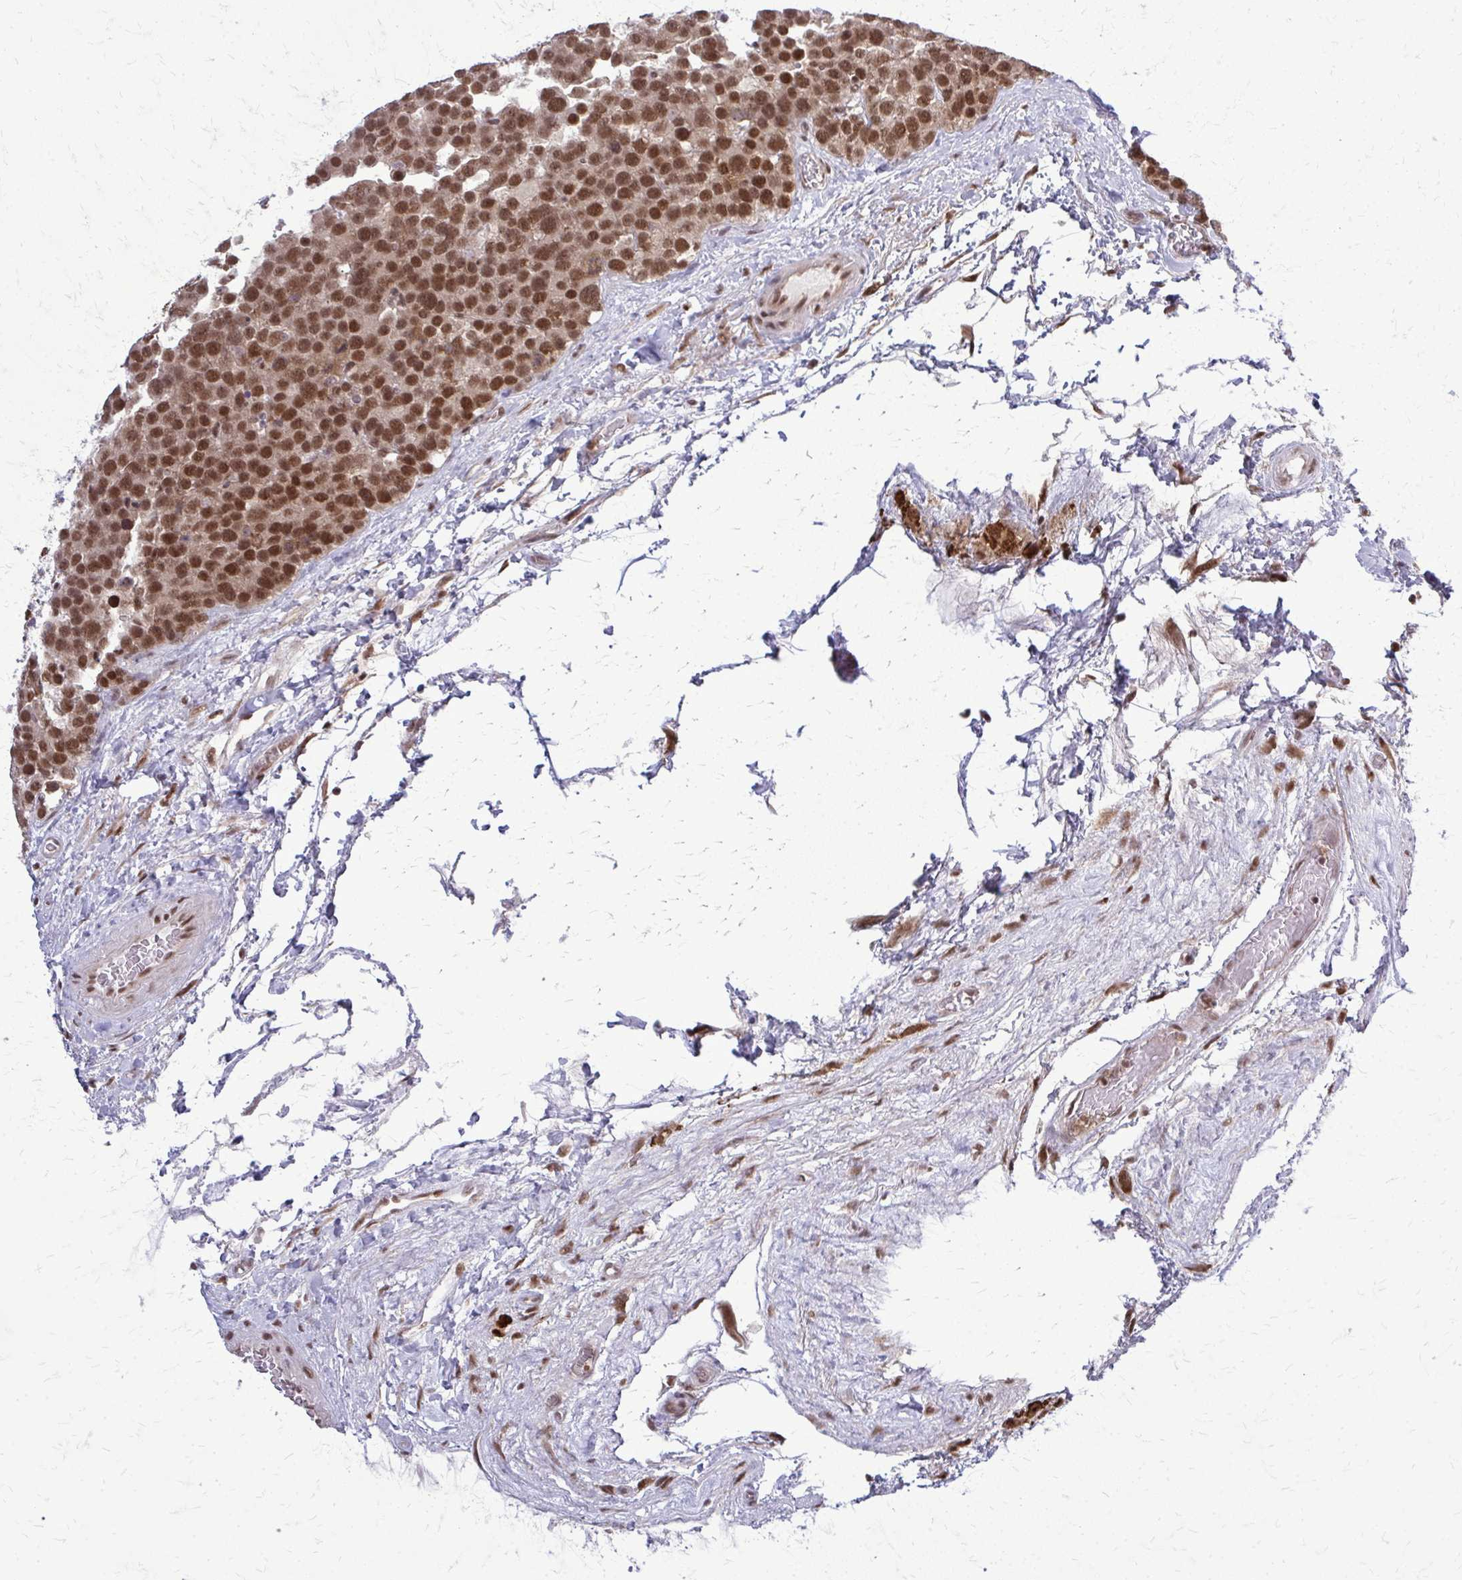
{"staining": {"intensity": "moderate", "quantity": ">75%", "location": "nuclear"}, "tissue": "testis cancer", "cell_type": "Tumor cells", "image_type": "cancer", "snomed": [{"axis": "morphology", "description": "Seminoma, NOS"}, {"axis": "topography", "description": "Testis"}], "caption": "The micrograph displays immunohistochemical staining of seminoma (testis). There is moderate nuclear staining is appreciated in about >75% of tumor cells.", "gene": "HDAC3", "patient": {"sex": "male", "age": 71}}